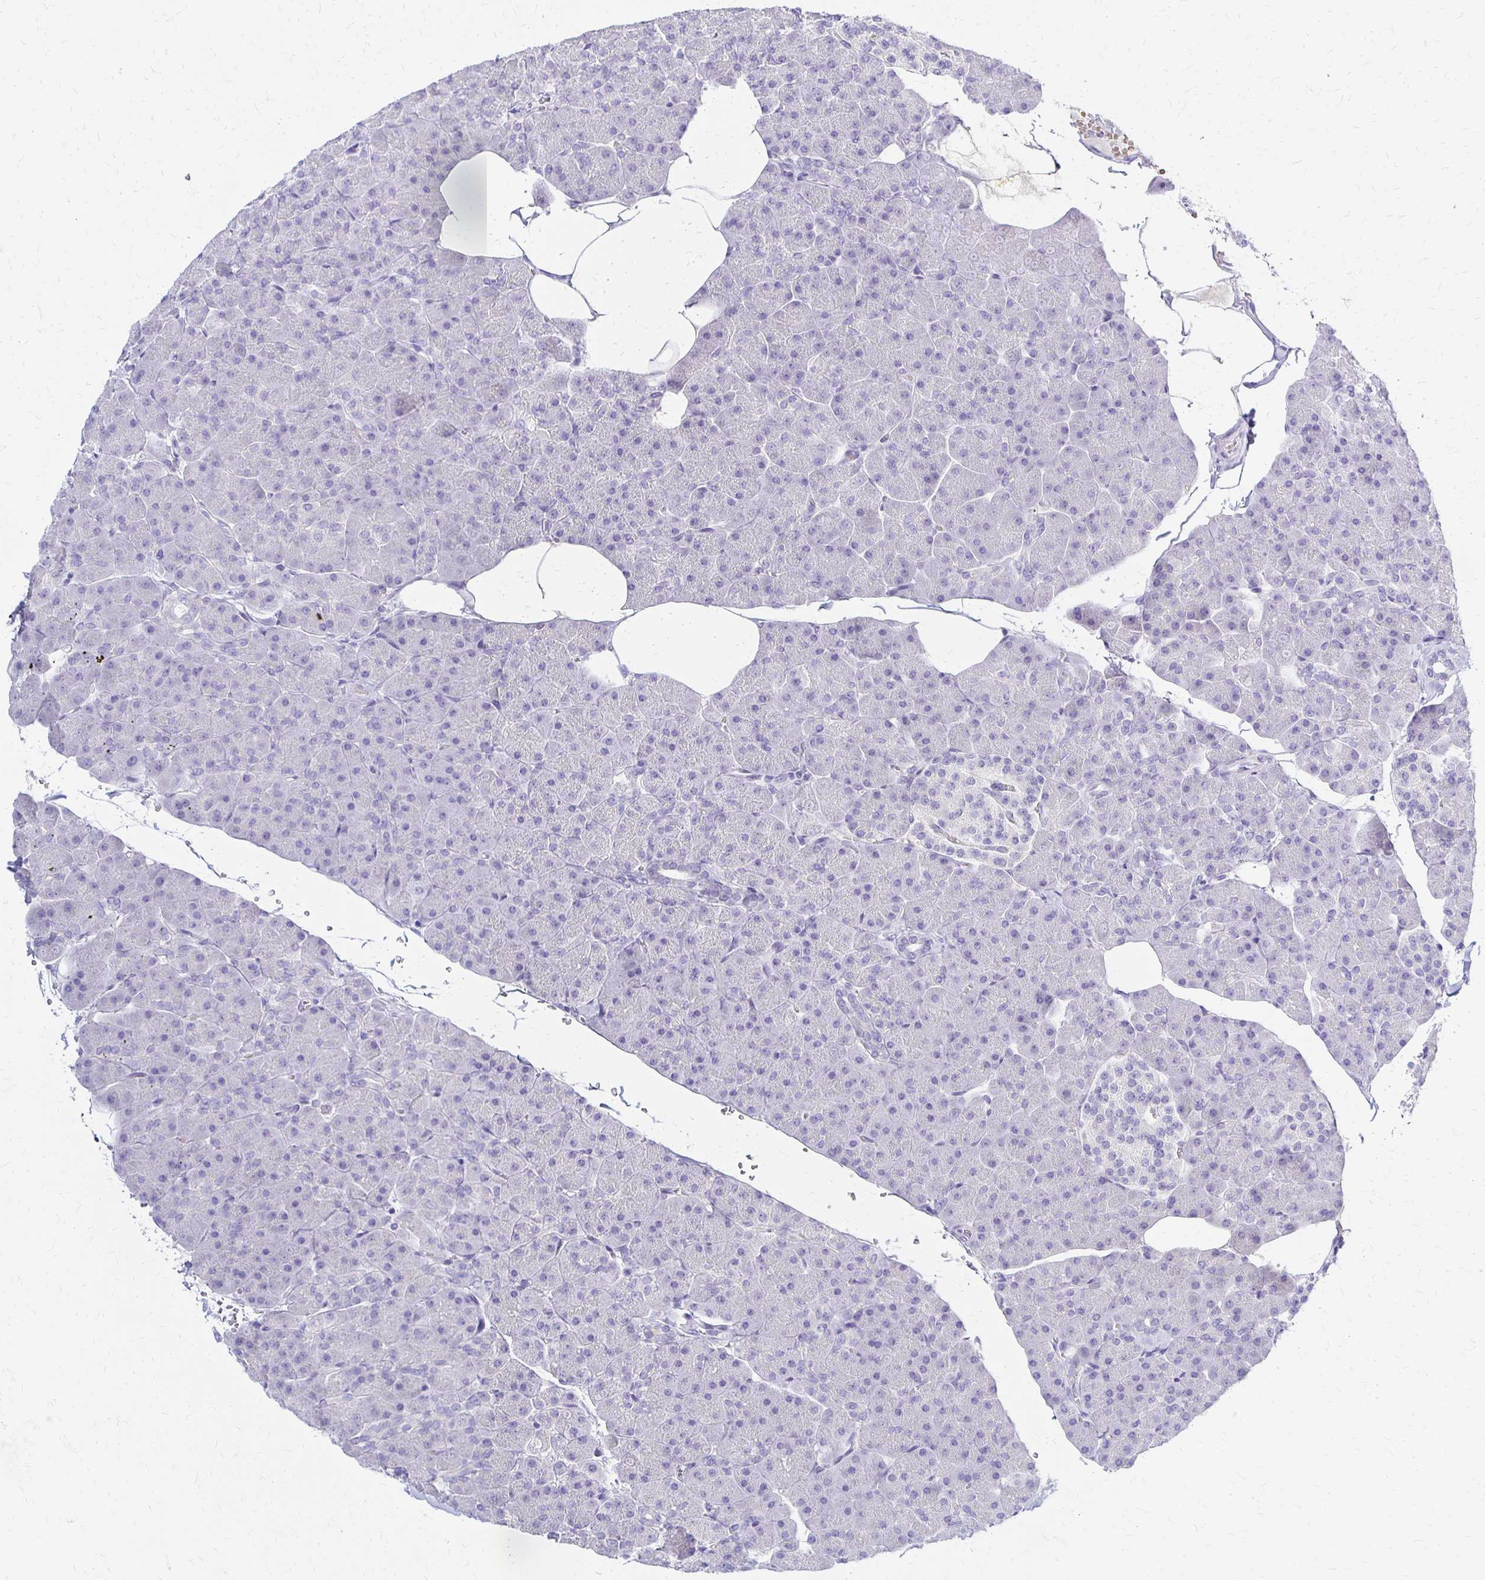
{"staining": {"intensity": "negative", "quantity": "none", "location": "none"}, "tissue": "pancreas", "cell_type": "Exocrine glandular cells", "image_type": "normal", "snomed": [{"axis": "morphology", "description": "Normal tissue, NOS"}, {"axis": "topography", "description": "Pancreas"}], "caption": "High power microscopy histopathology image of an IHC micrograph of benign pancreas, revealing no significant expression in exocrine glandular cells. (Stains: DAB immunohistochemistry (IHC) with hematoxylin counter stain, Microscopy: brightfield microscopy at high magnification).", "gene": "FNTB", "patient": {"sex": "male", "age": 35}}